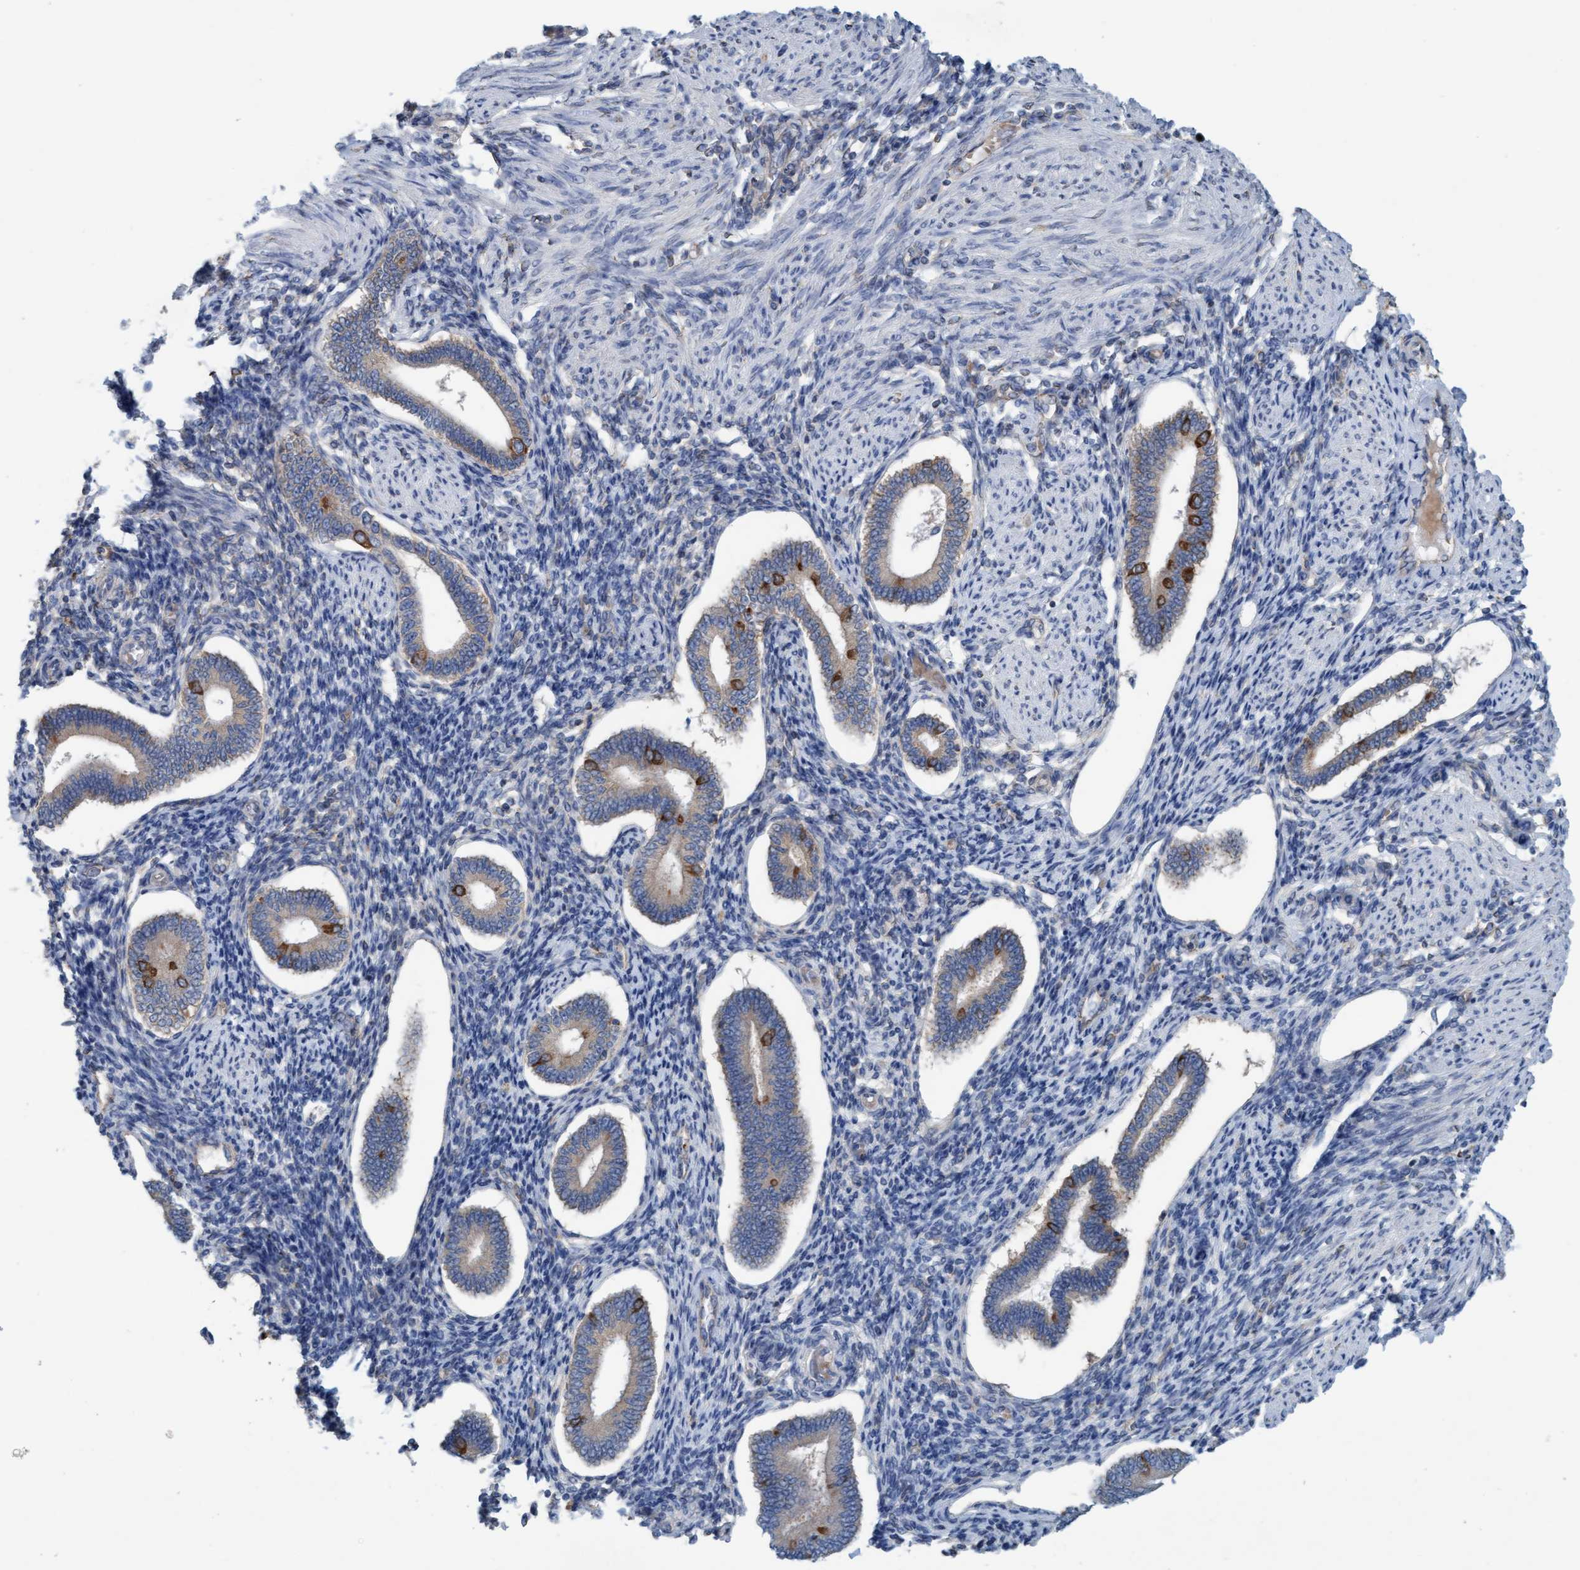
{"staining": {"intensity": "negative", "quantity": "none", "location": "none"}, "tissue": "endometrium", "cell_type": "Cells in endometrial stroma", "image_type": "normal", "snomed": [{"axis": "morphology", "description": "Normal tissue, NOS"}, {"axis": "topography", "description": "Endometrium"}], "caption": "This is a micrograph of IHC staining of normal endometrium, which shows no positivity in cells in endometrial stroma.", "gene": "SIGIRR", "patient": {"sex": "female", "age": 42}}